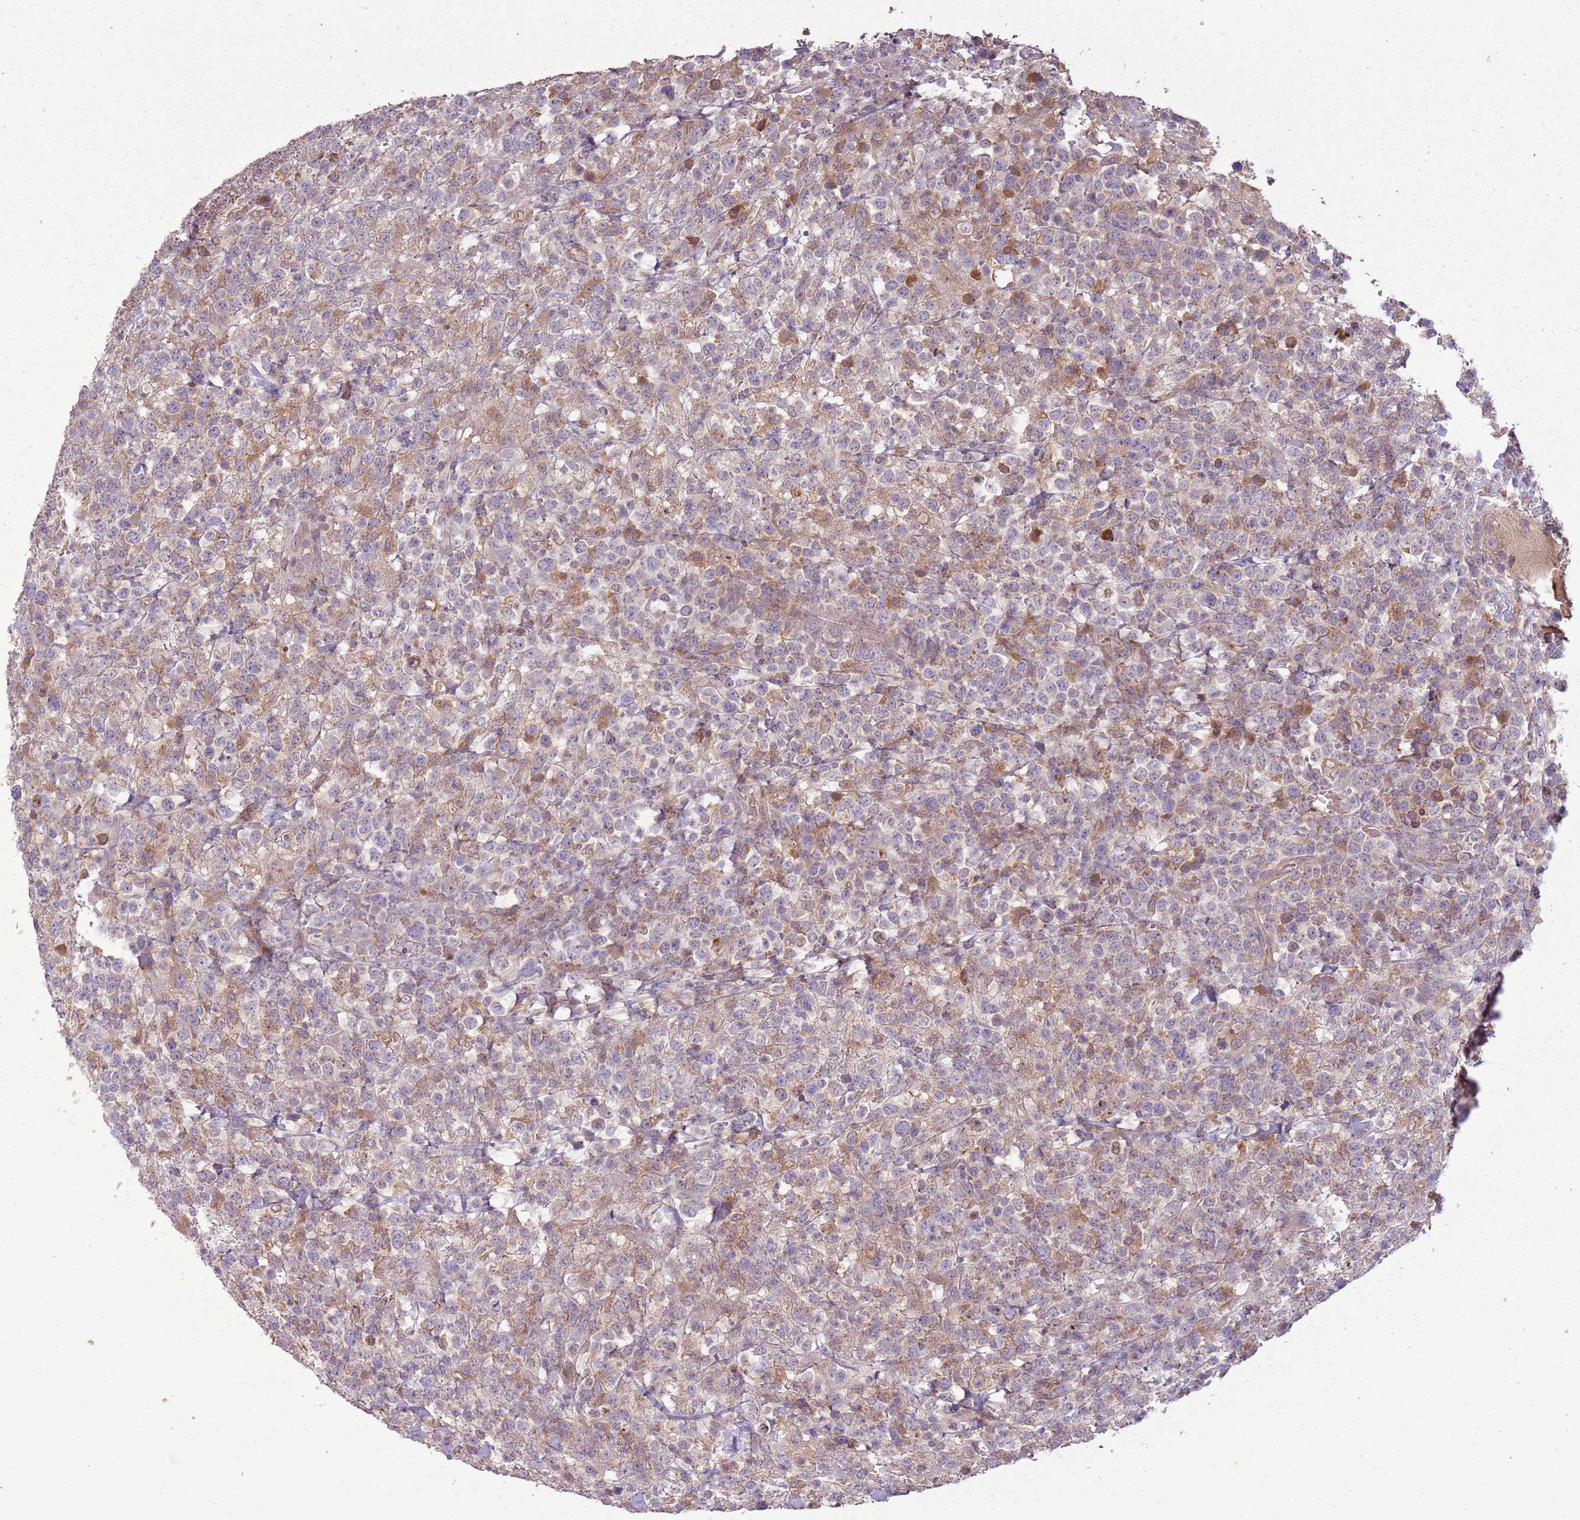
{"staining": {"intensity": "moderate", "quantity": "<25%", "location": "cytoplasmic/membranous"}, "tissue": "lymphoma", "cell_type": "Tumor cells", "image_type": "cancer", "snomed": [{"axis": "morphology", "description": "Malignant lymphoma, non-Hodgkin's type, High grade"}, {"axis": "topography", "description": "Colon"}], "caption": "Protein expression analysis of human high-grade malignant lymphoma, non-Hodgkin's type reveals moderate cytoplasmic/membranous expression in approximately <25% of tumor cells.", "gene": "ANKRD24", "patient": {"sex": "female", "age": 53}}